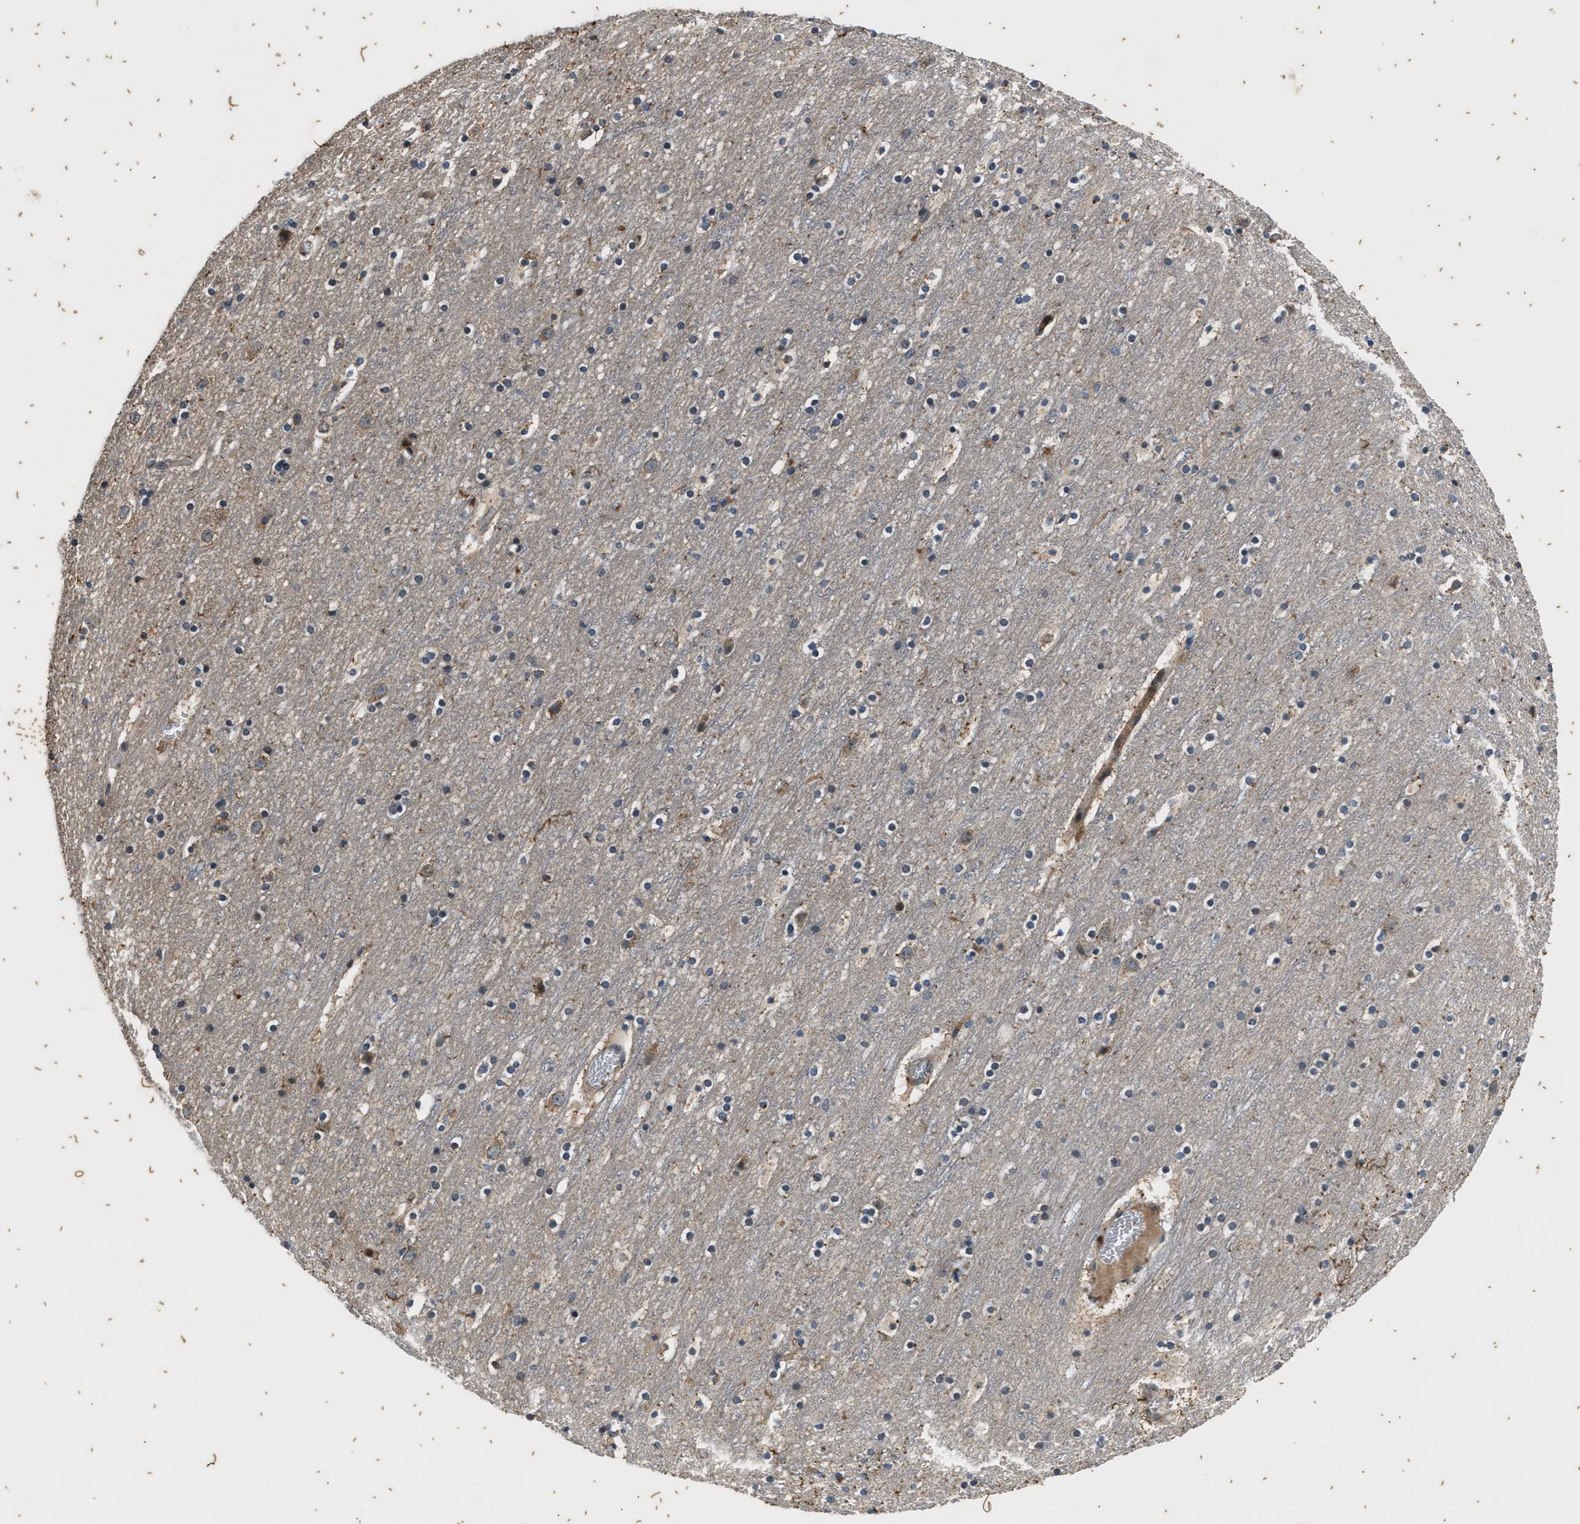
{"staining": {"intensity": "weak", "quantity": ">75%", "location": "cytoplasmic/membranous"}, "tissue": "cerebral cortex", "cell_type": "Endothelial cells", "image_type": "normal", "snomed": [{"axis": "morphology", "description": "Normal tissue, NOS"}, {"axis": "topography", "description": "Cerebral cortex"}], "caption": "An image of human cerebral cortex stained for a protein demonstrates weak cytoplasmic/membranous brown staining in endothelial cells. The staining was performed using DAB, with brown indicating positive protein expression. Nuclei are stained blue with hematoxylin.", "gene": "PTPN7", "patient": {"sex": "male", "age": 45}}